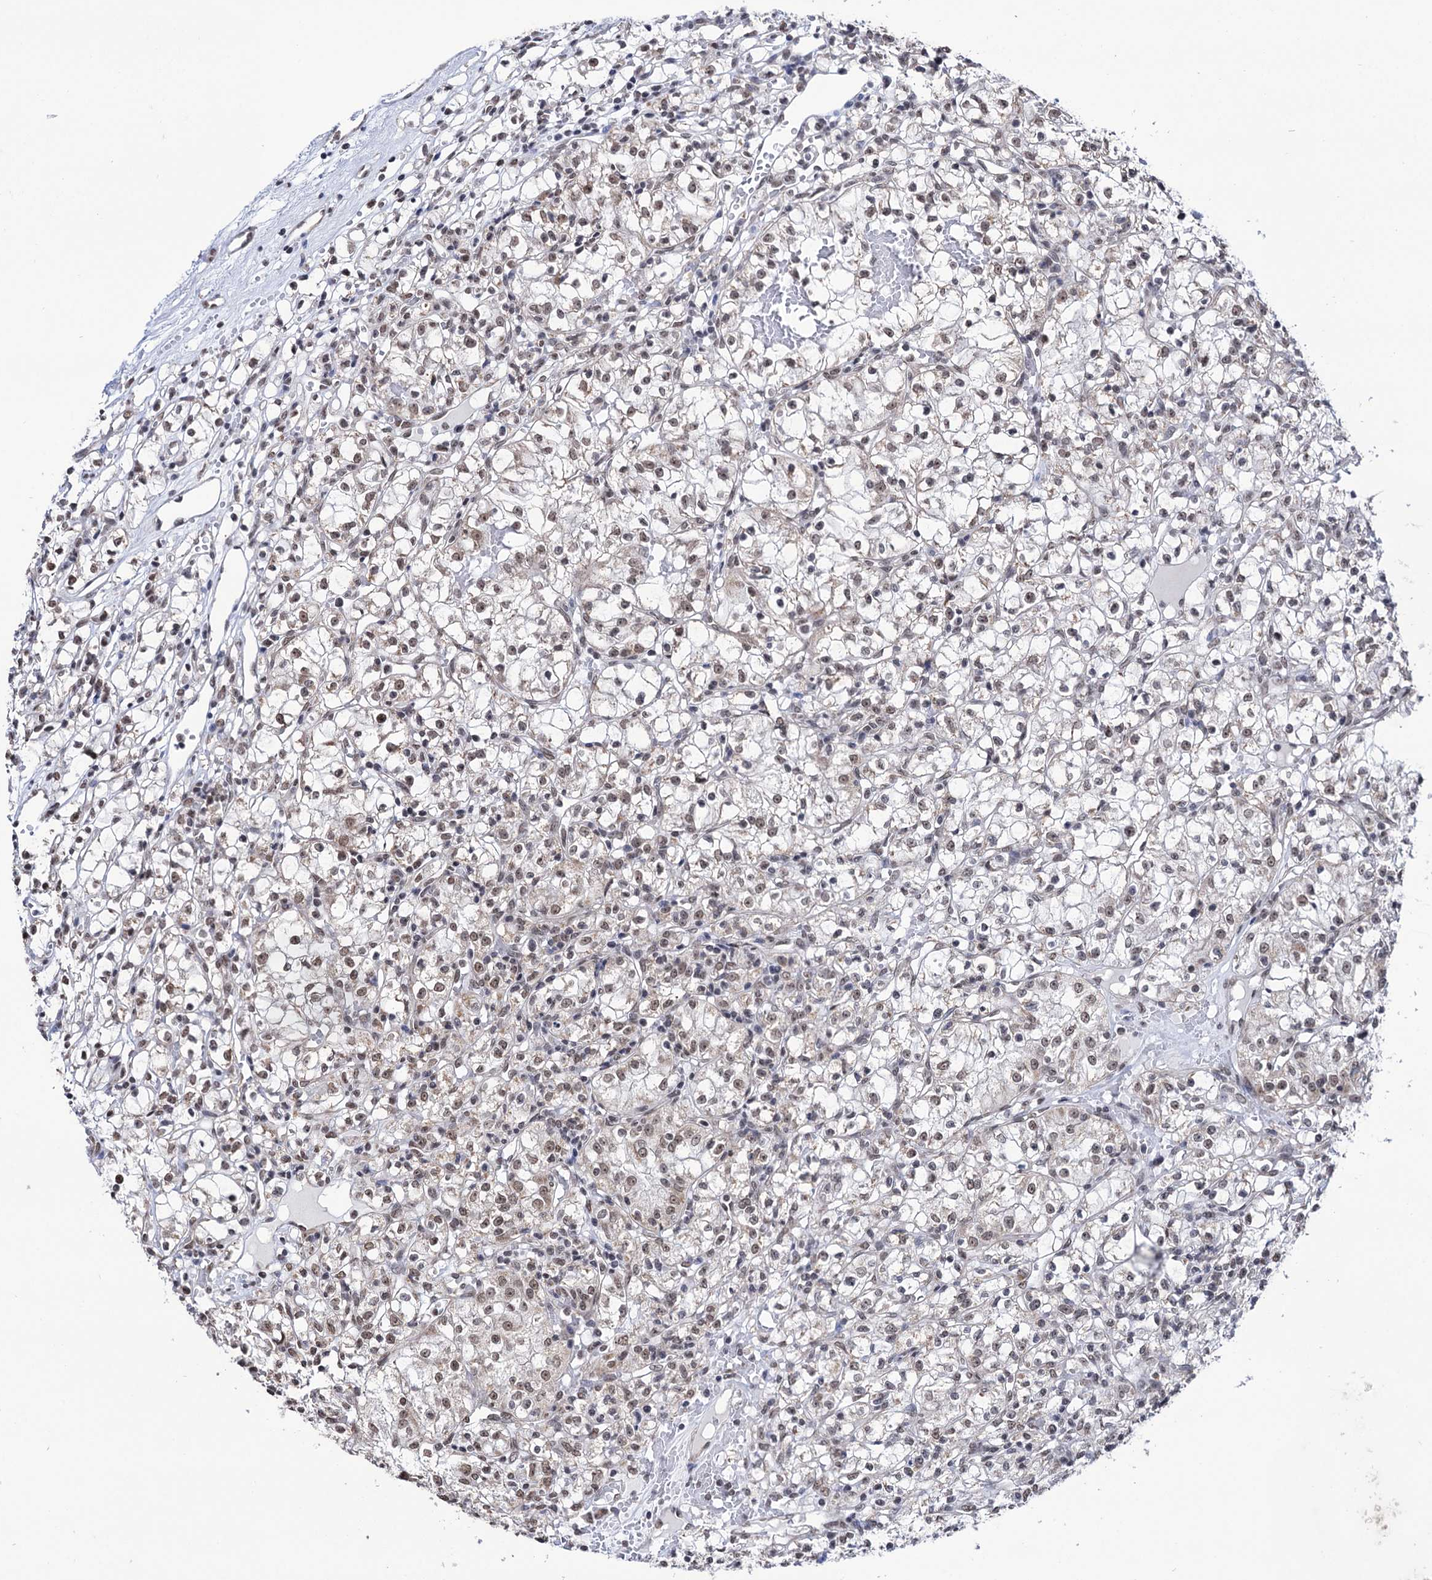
{"staining": {"intensity": "weak", "quantity": ">75%", "location": "nuclear"}, "tissue": "renal cancer", "cell_type": "Tumor cells", "image_type": "cancer", "snomed": [{"axis": "morphology", "description": "Adenocarcinoma, NOS"}, {"axis": "topography", "description": "Kidney"}], "caption": "Renal cancer was stained to show a protein in brown. There is low levels of weak nuclear positivity in about >75% of tumor cells.", "gene": "ABHD10", "patient": {"sex": "female", "age": 59}}